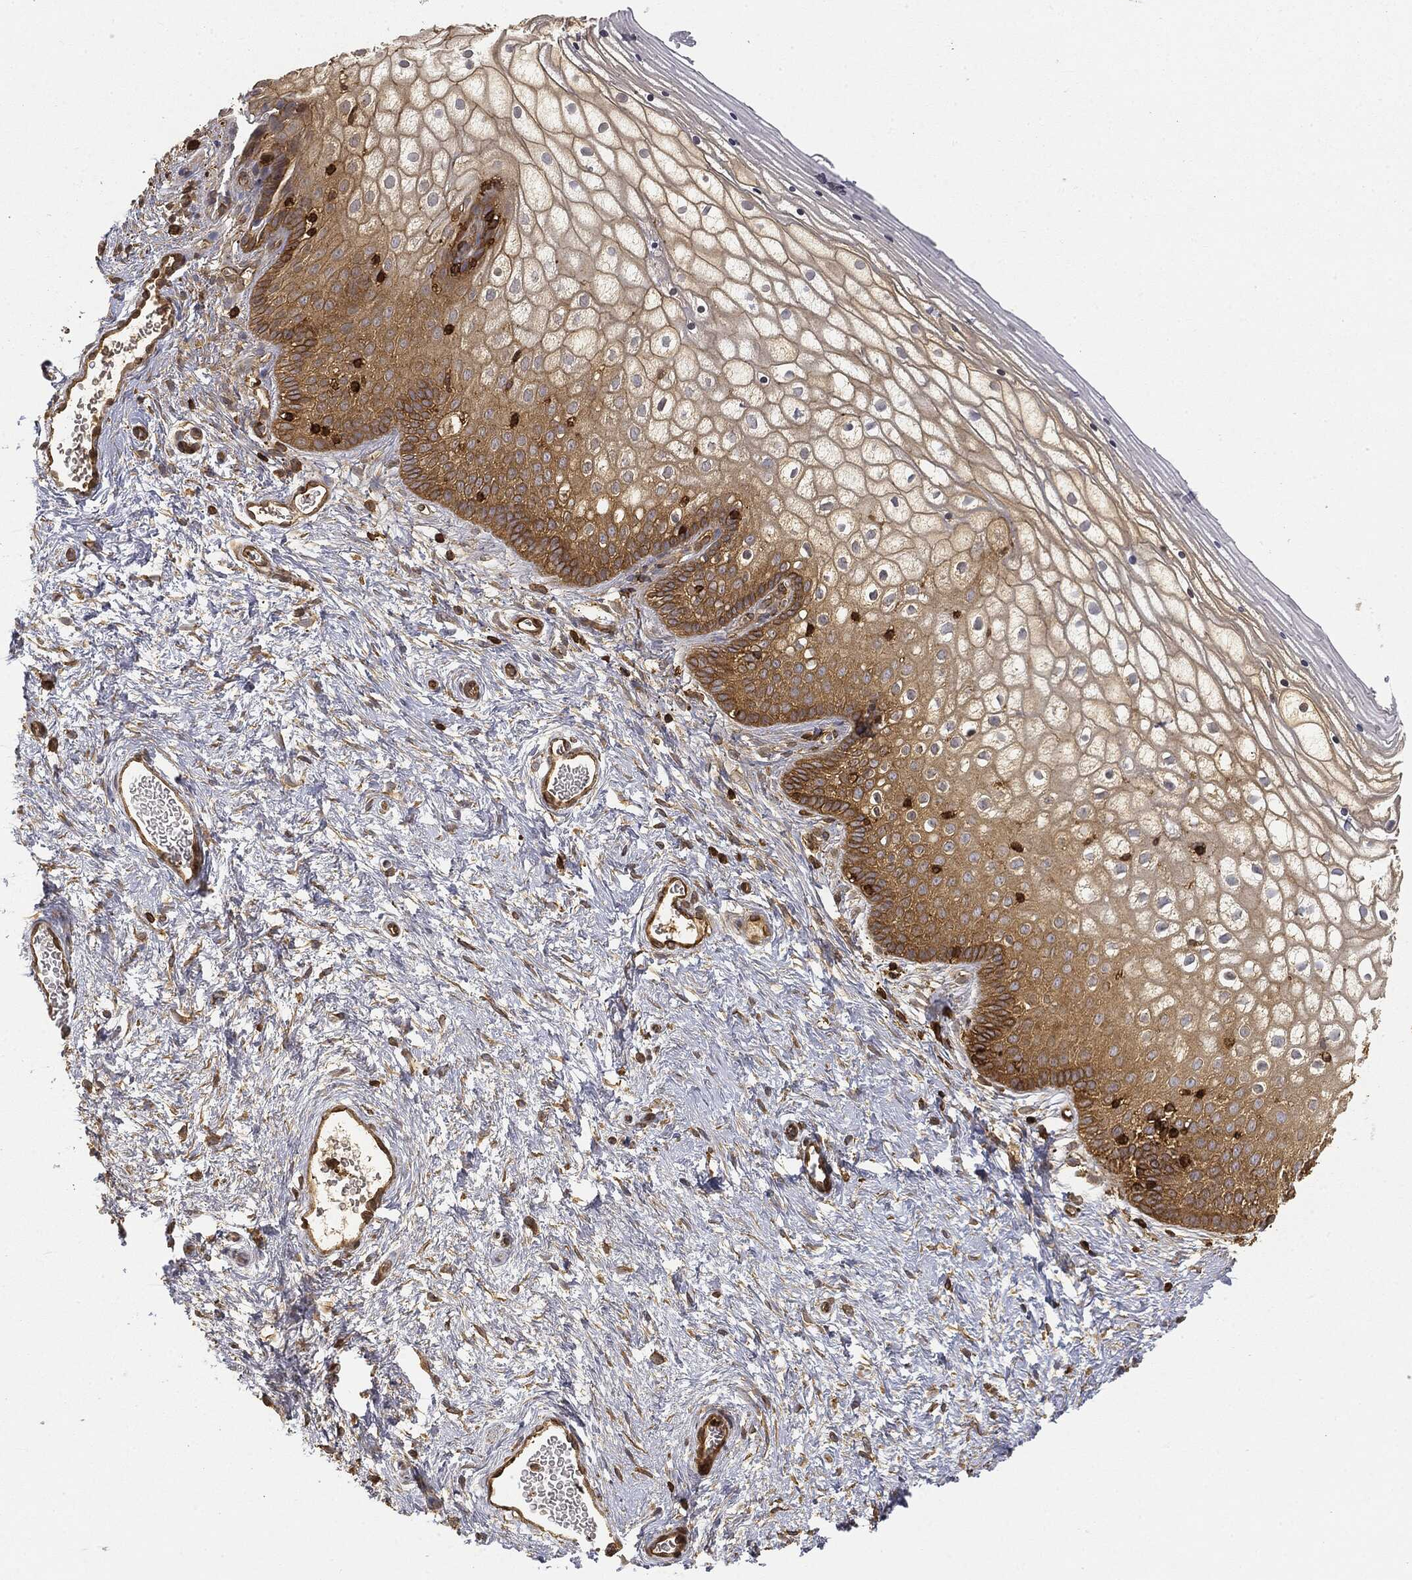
{"staining": {"intensity": "strong", "quantity": "<25%", "location": "cytoplasmic/membranous"}, "tissue": "vagina", "cell_type": "Squamous epithelial cells", "image_type": "normal", "snomed": [{"axis": "morphology", "description": "Normal tissue, NOS"}, {"axis": "topography", "description": "Vagina"}], "caption": "A high-resolution histopathology image shows immunohistochemistry staining of unremarkable vagina, which demonstrates strong cytoplasmic/membranous expression in about <25% of squamous epithelial cells. (DAB = brown stain, brightfield microscopy at high magnification).", "gene": "WDR1", "patient": {"sex": "female", "age": 32}}